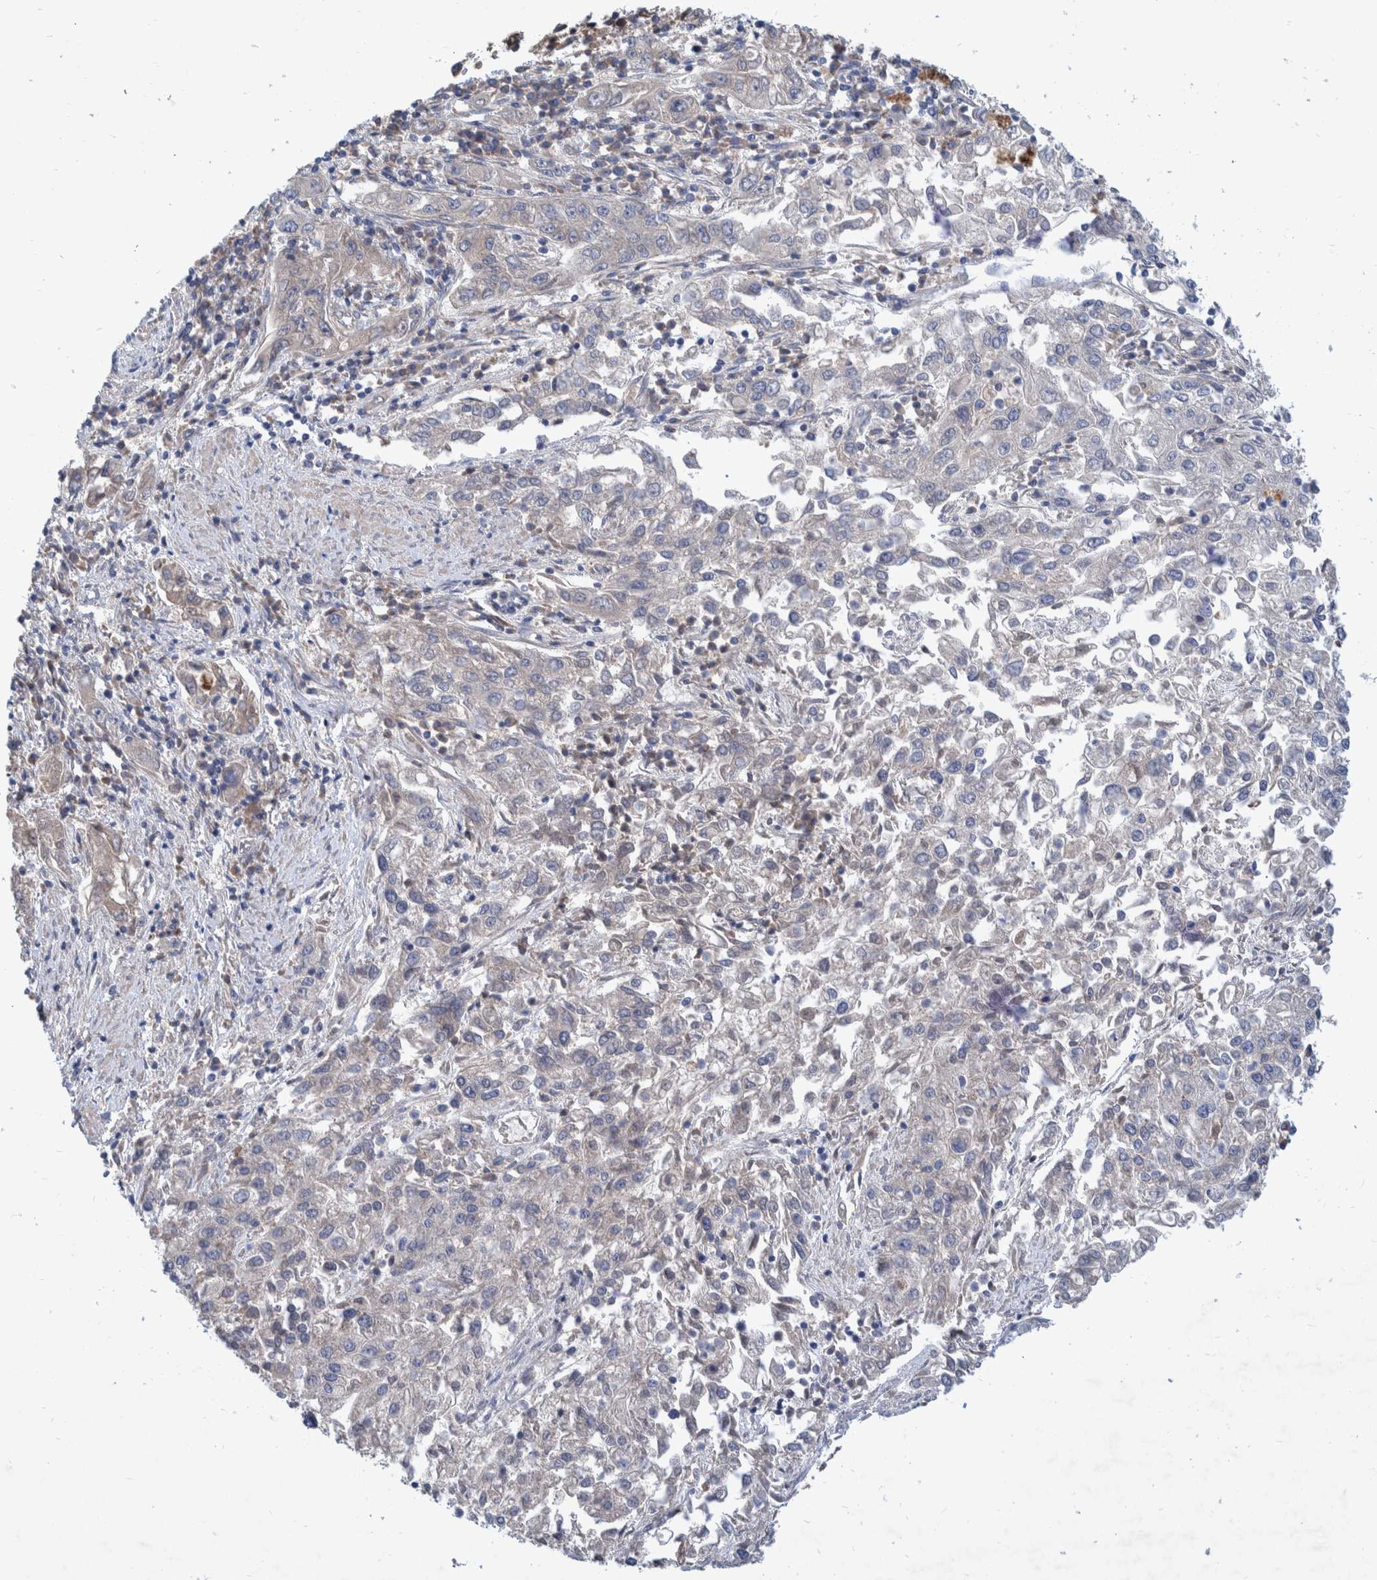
{"staining": {"intensity": "negative", "quantity": "none", "location": "none"}, "tissue": "endometrial cancer", "cell_type": "Tumor cells", "image_type": "cancer", "snomed": [{"axis": "morphology", "description": "Adenocarcinoma, NOS"}, {"axis": "topography", "description": "Endometrium"}], "caption": "Immunohistochemistry micrograph of endometrial adenocarcinoma stained for a protein (brown), which displays no positivity in tumor cells.", "gene": "PLPBP", "patient": {"sex": "female", "age": 49}}